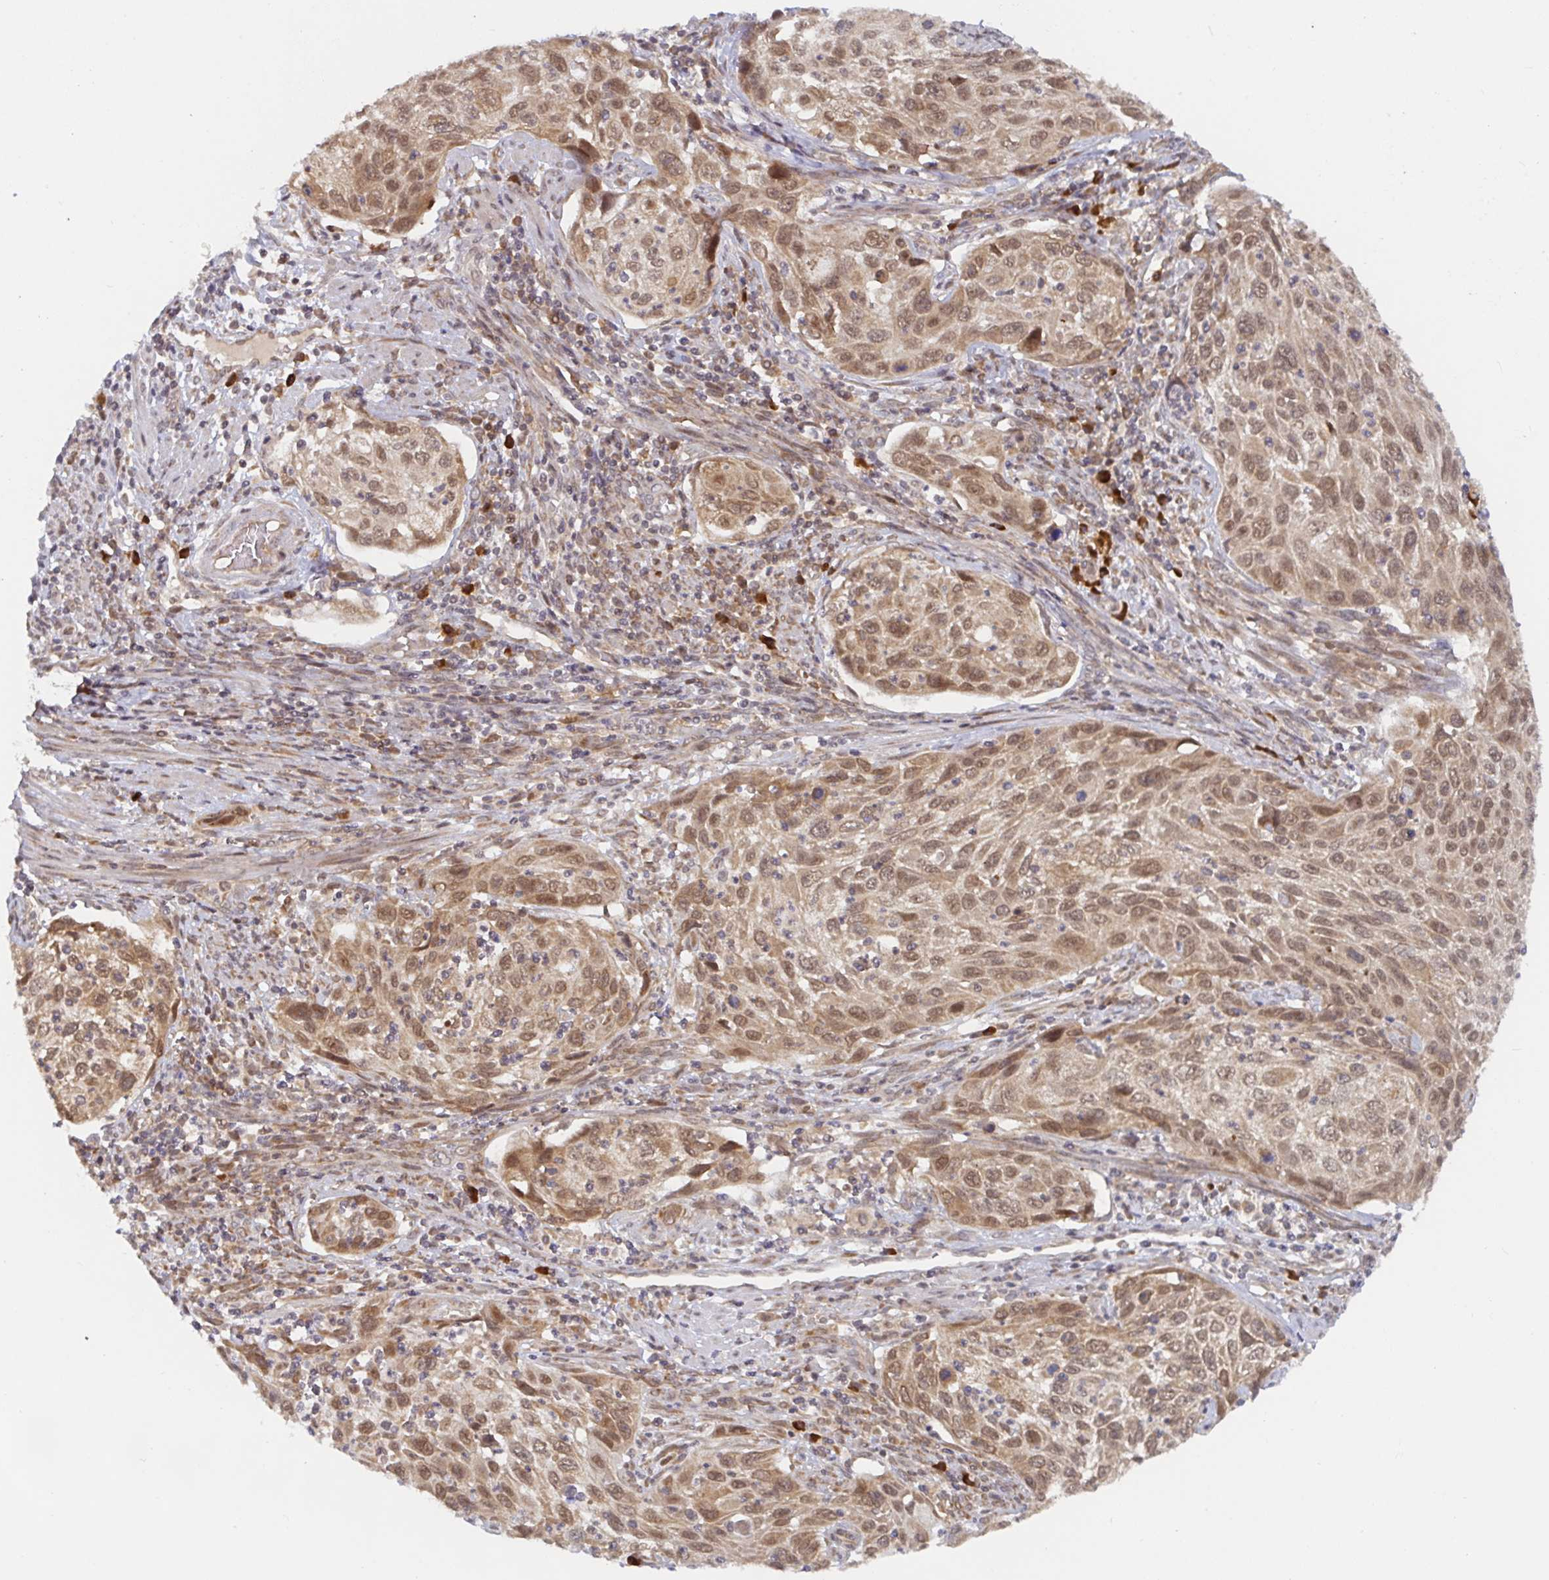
{"staining": {"intensity": "moderate", "quantity": ">75%", "location": "cytoplasmic/membranous,nuclear"}, "tissue": "cervical cancer", "cell_type": "Tumor cells", "image_type": "cancer", "snomed": [{"axis": "morphology", "description": "Squamous cell carcinoma, NOS"}, {"axis": "topography", "description": "Cervix"}], "caption": "Protein staining of squamous cell carcinoma (cervical) tissue reveals moderate cytoplasmic/membranous and nuclear staining in about >75% of tumor cells. Immunohistochemistry stains the protein in brown and the nuclei are stained blue.", "gene": "ALG1", "patient": {"sex": "female", "age": 70}}